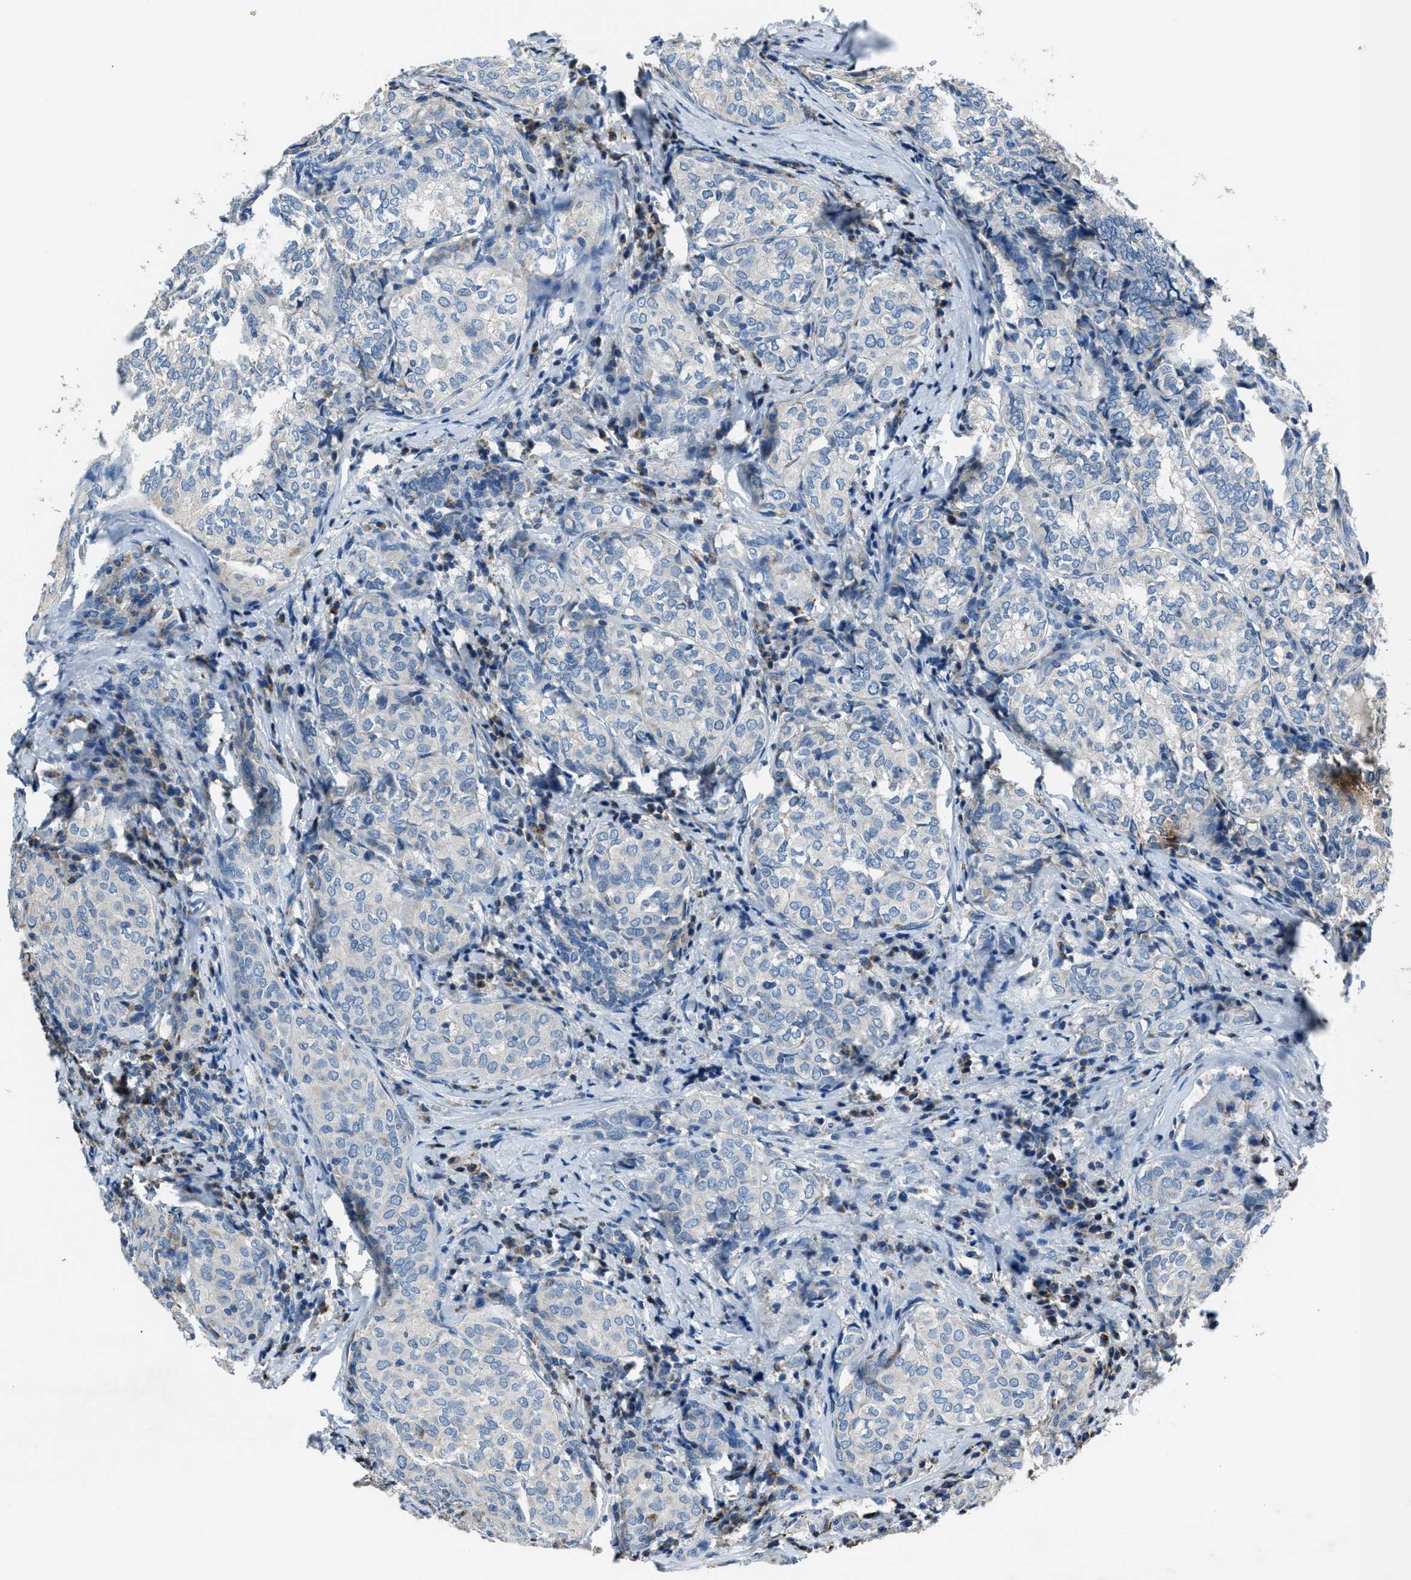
{"staining": {"intensity": "negative", "quantity": "none", "location": "none"}, "tissue": "thyroid cancer", "cell_type": "Tumor cells", "image_type": "cancer", "snomed": [{"axis": "morphology", "description": "Normal tissue, NOS"}, {"axis": "morphology", "description": "Papillary adenocarcinoma, NOS"}, {"axis": "topography", "description": "Thyroid gland"}], "caption": "Immunohistochemical staining of human thyroid cancer (papillary adenocarcinoma) exhibits no significant expression in tumor cells.", "gene": "ADAM2", "patient": {"sex": "female", "age": 30}}